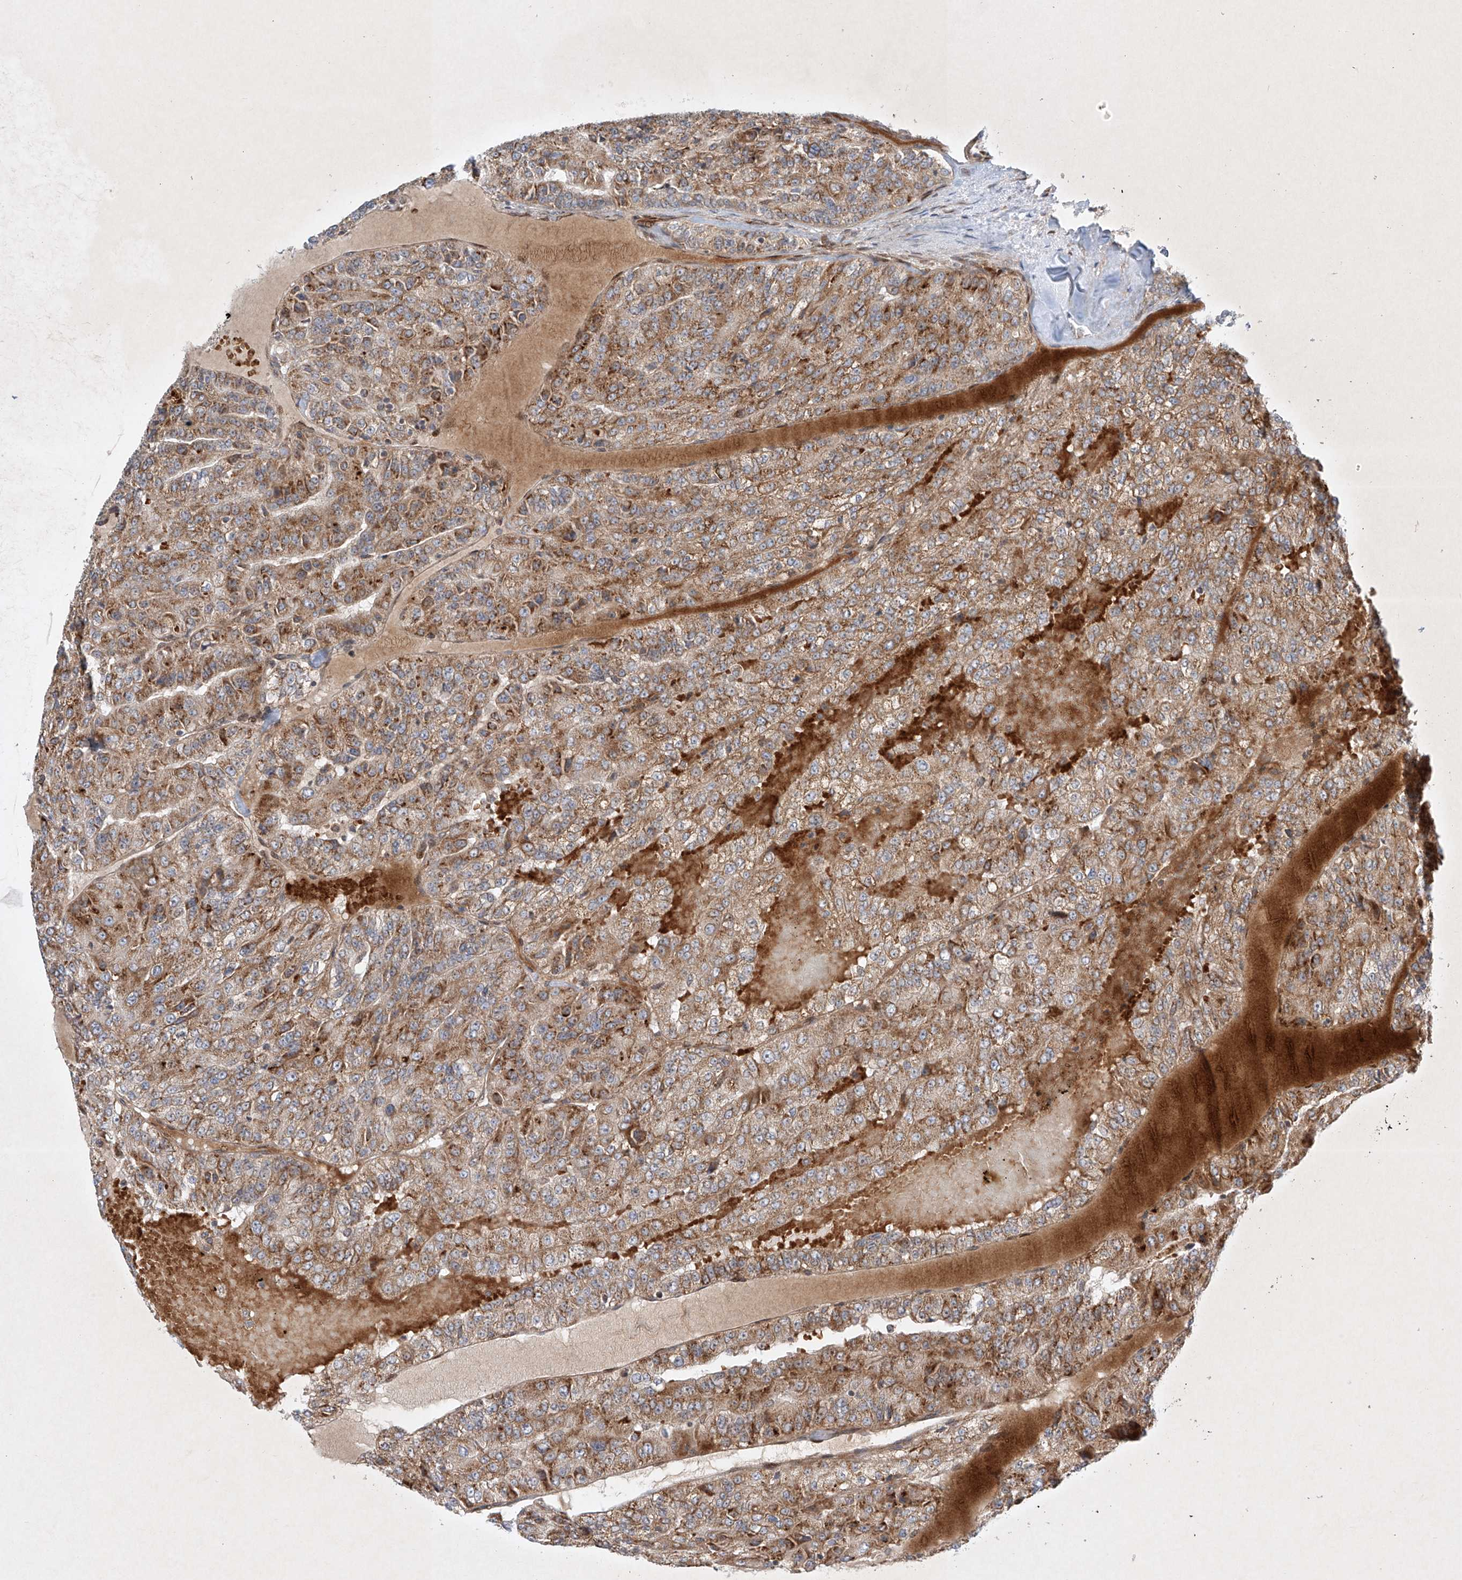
{"staining": {"intensity": "moderate", "quantity": ">75%", "location": "cytoplasmic/membranous"}, "tissue": "renal cancer", "cell_type": "Tumor cells", "image_type": "cancer", "snomed": [{"axis": "morphology", "description": "Adenocarcinoma, NOS"}, {"axis": "topography", "description": "Kidney"}], "caption": "Tumor cells exhibit medium levels of moderate cytoplasmic/membranous positivity in about >75% of cells in renal cancer (adenocarcinoma). (DAB IHC with brightfield microscopy, high magnification).", "gene": "EPG5", "patient": {"sex": "female", "age": 63}}